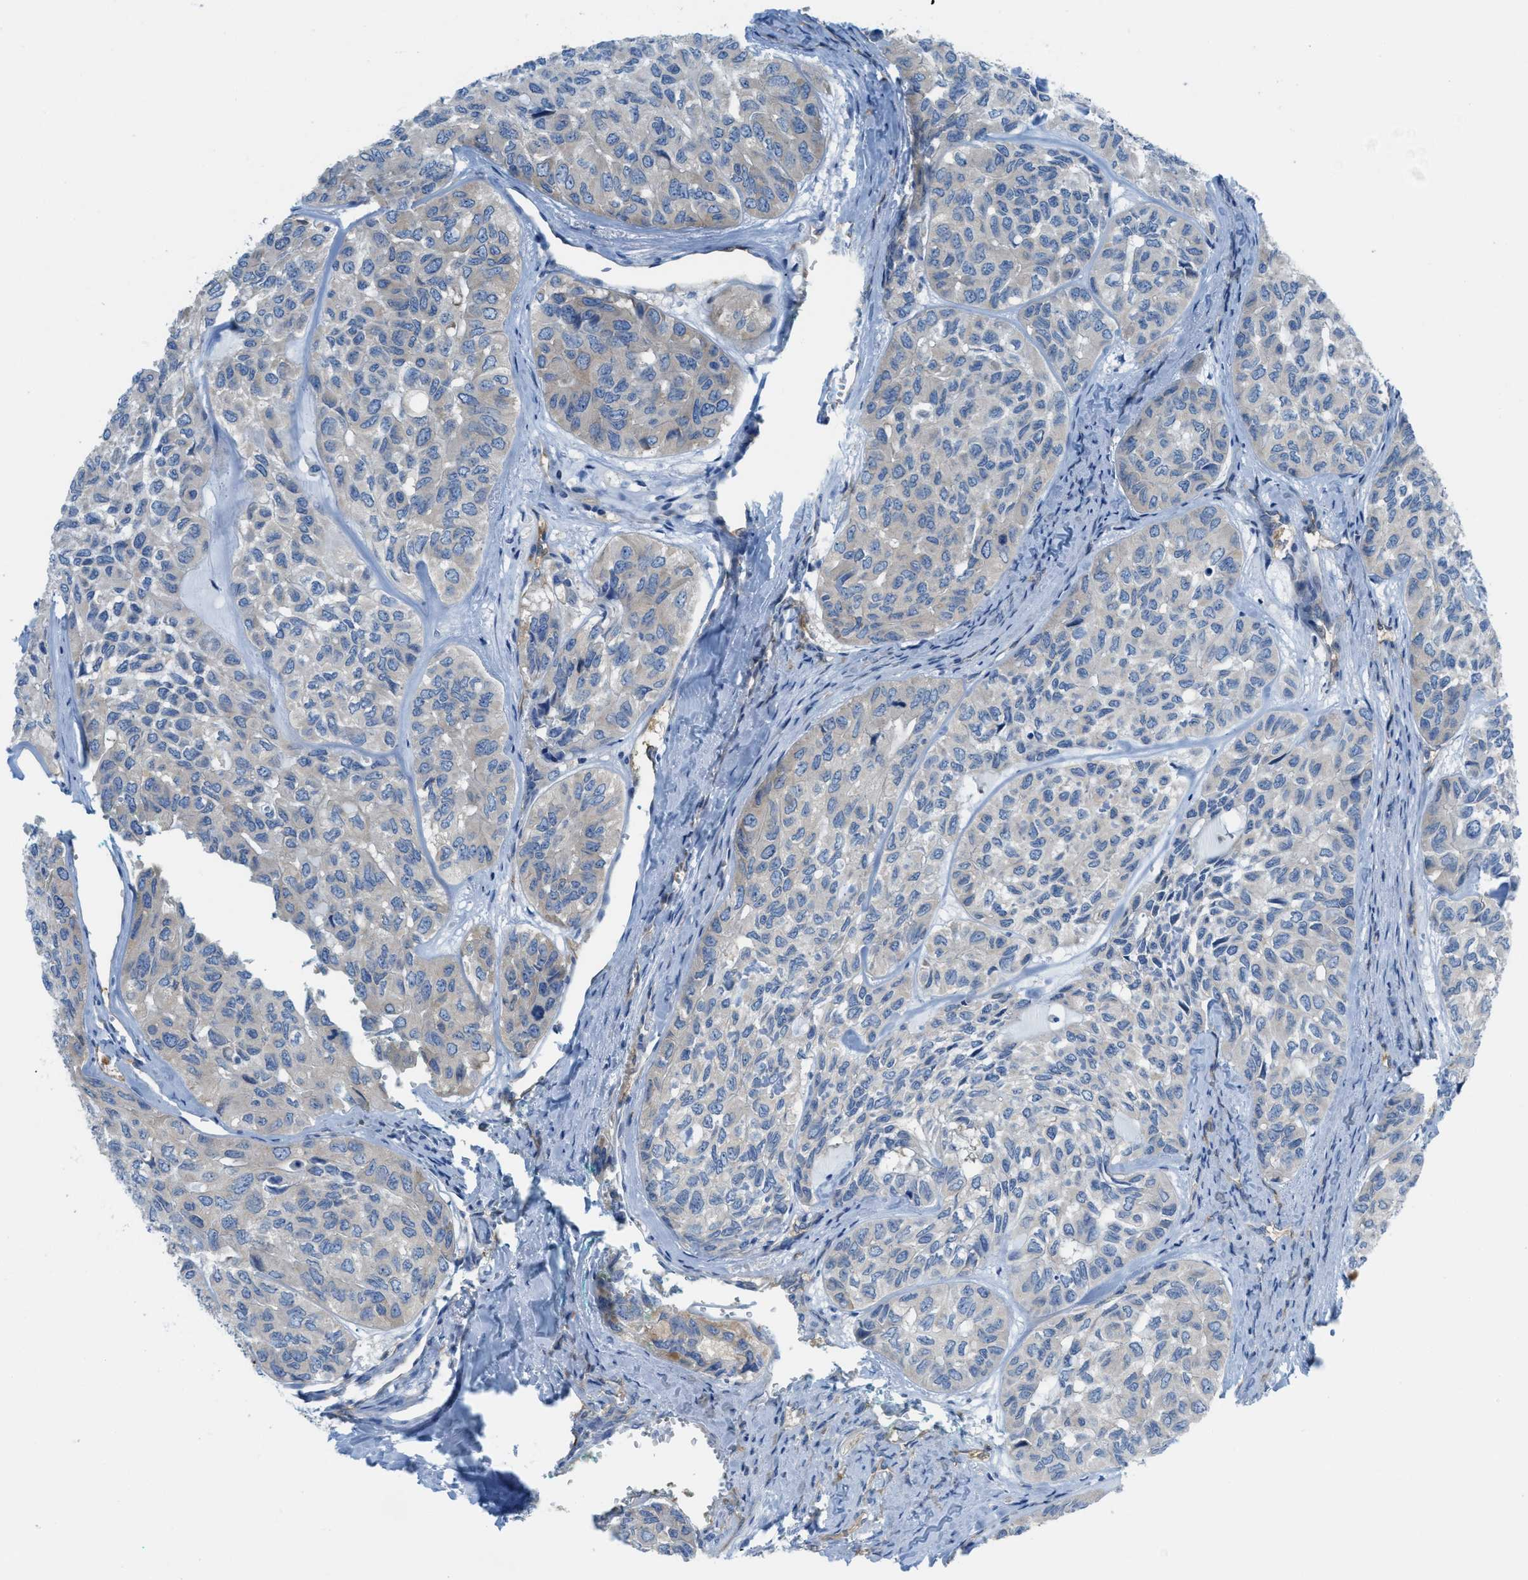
{"staining": {"intensity": "weak", "quantity": "<25%", "location": "cytoplasmic/membranous"}, "tissue": "head and neck cancer", "cell_type": "Tumor cells", "image_type": "cancer", "snomed": [{"axis": "morphology", "description": "Adenocarcinoma, NOS"}, {"axis": "topography", "description": "Salivary gland, NOS"}, {"axis": "topography", "description": "Head-Neck"}], "caption": "An immunohistochemistry (IHC) photomicrograph of head and neck cancer (adenocarcinoma) is shown. There is no staining in tumor cells of head and neck cancer (adenocarcinoma).", "gene": "ASGR1", "patient": {"sex": "female", "age": 76}}